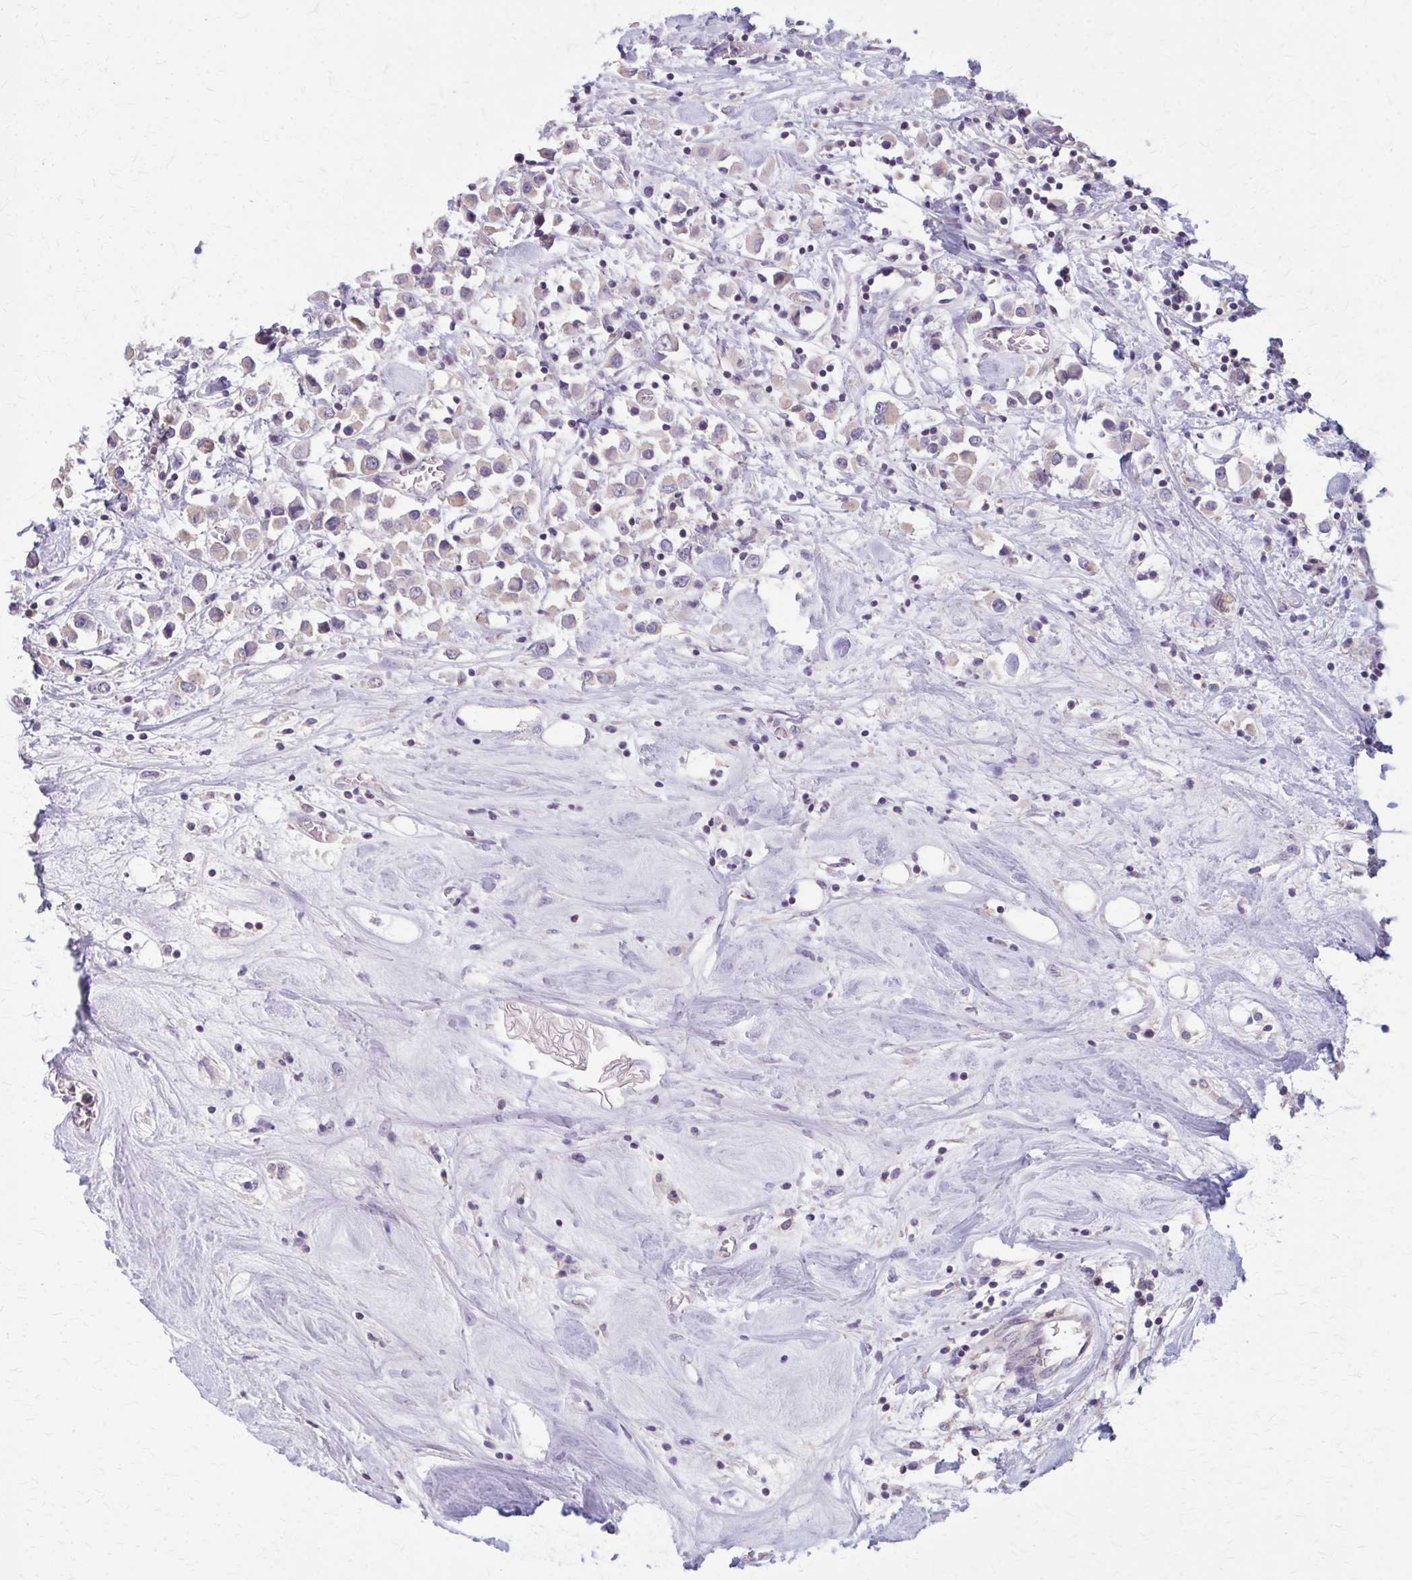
{"staining": {"intensity": "weak", "quantity": "<25%", "location": "cytoplasmic/membranous"}, "tissue": "breast cancer", "cell_type": "Tumor cells", "image_type": "cancer", "snomed": [{"axis": "morphology", "description": "Duct carcinoma"}, {"axis": "topography", "description": "Breast"}], "caption": "DAB immunohistochemical staining of human breast cancer (intraductal carcinoma) displays no significant staining in tumor cells. (Stains: DAB (3,3'-diaminobenzidine) IHC with hematoxylin counter stain, Microscopy: brightfield microscopy at high magnification).", "gene": "OR4A47", "patient": {"sex": "female", "age": 61}}